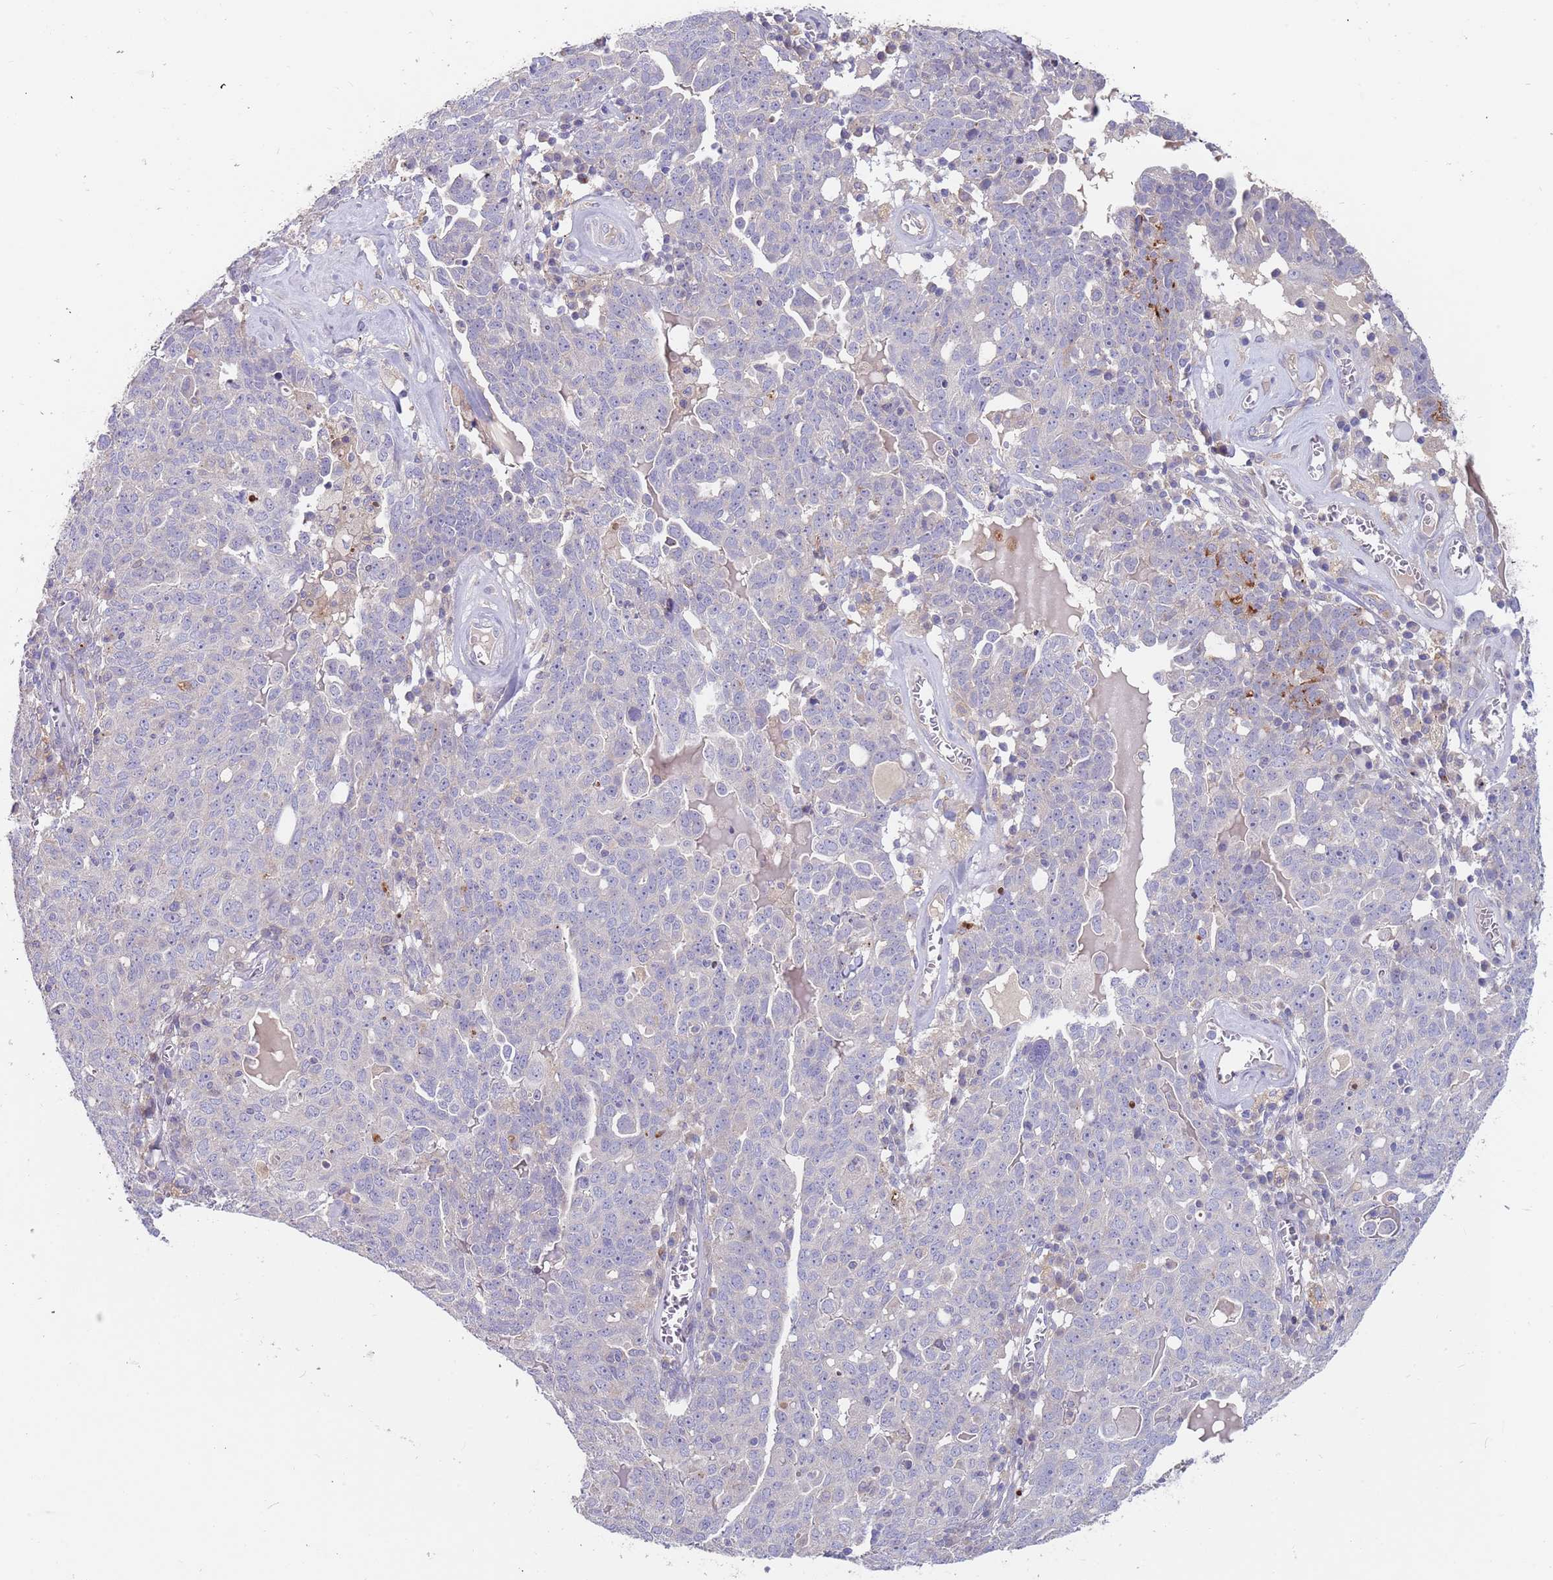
{"staining": {"intensity": "strong", "quantity": "<25%", "location": "cytoplasmic/membranous"}, "tissue": "ovarian cancer", "cell_type": "Tumor cells", "image_type": "cancer", "snomed": [{"axis": "morphology", "description": "Carcinoma, endometroid"}, {"axis": "topography", "description": "Ovary"}], "caption": "Strong cytoplasmic/membranous protein expression is present in approximately <25% of tumor cells in endometroid carcinoma (ovarian).", "gene": "BORCS5", "patient": {"sex": "female", "age": 62}}